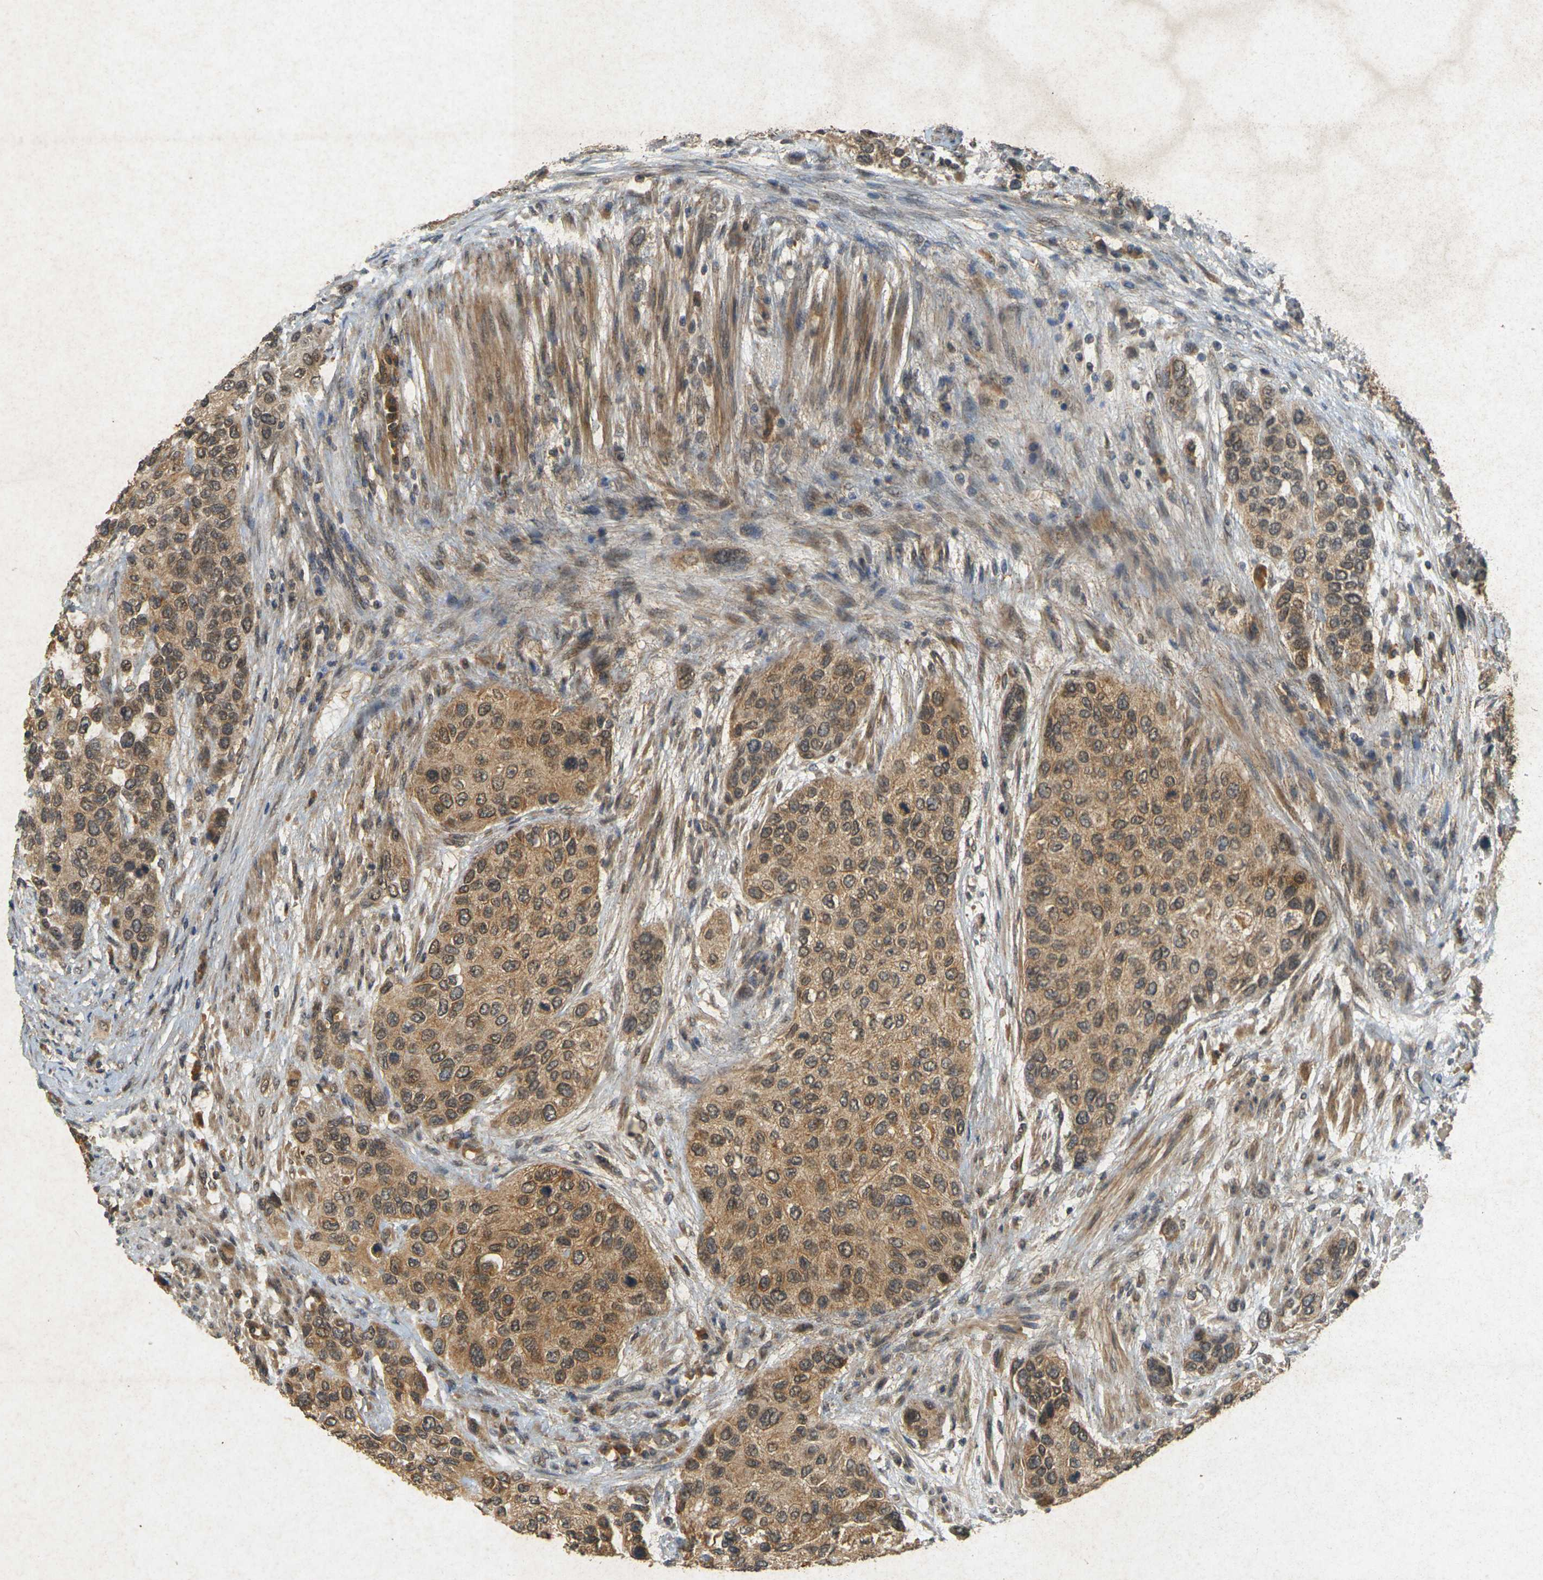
{"staining": {"intensity": "moderate", "quantity": ">75%", "location": "cytoplasmic/membranous"}, "tissue": "urothelial cancer", "cell_type": "Tumor cells", "image_type": "cancer", "snomed": [{"axis": "morphology", "description": "Urothelial carcinoma, High grade"}, {"axis": "topography", "description": "Urinary bladder"}], "caption": "Moderate cytoplasmic/membranous expression is present in about >75% of tumor cells in urothelial cancer.", "gene": "ERN1", "patient": {"sex": "female", "age": 56}}